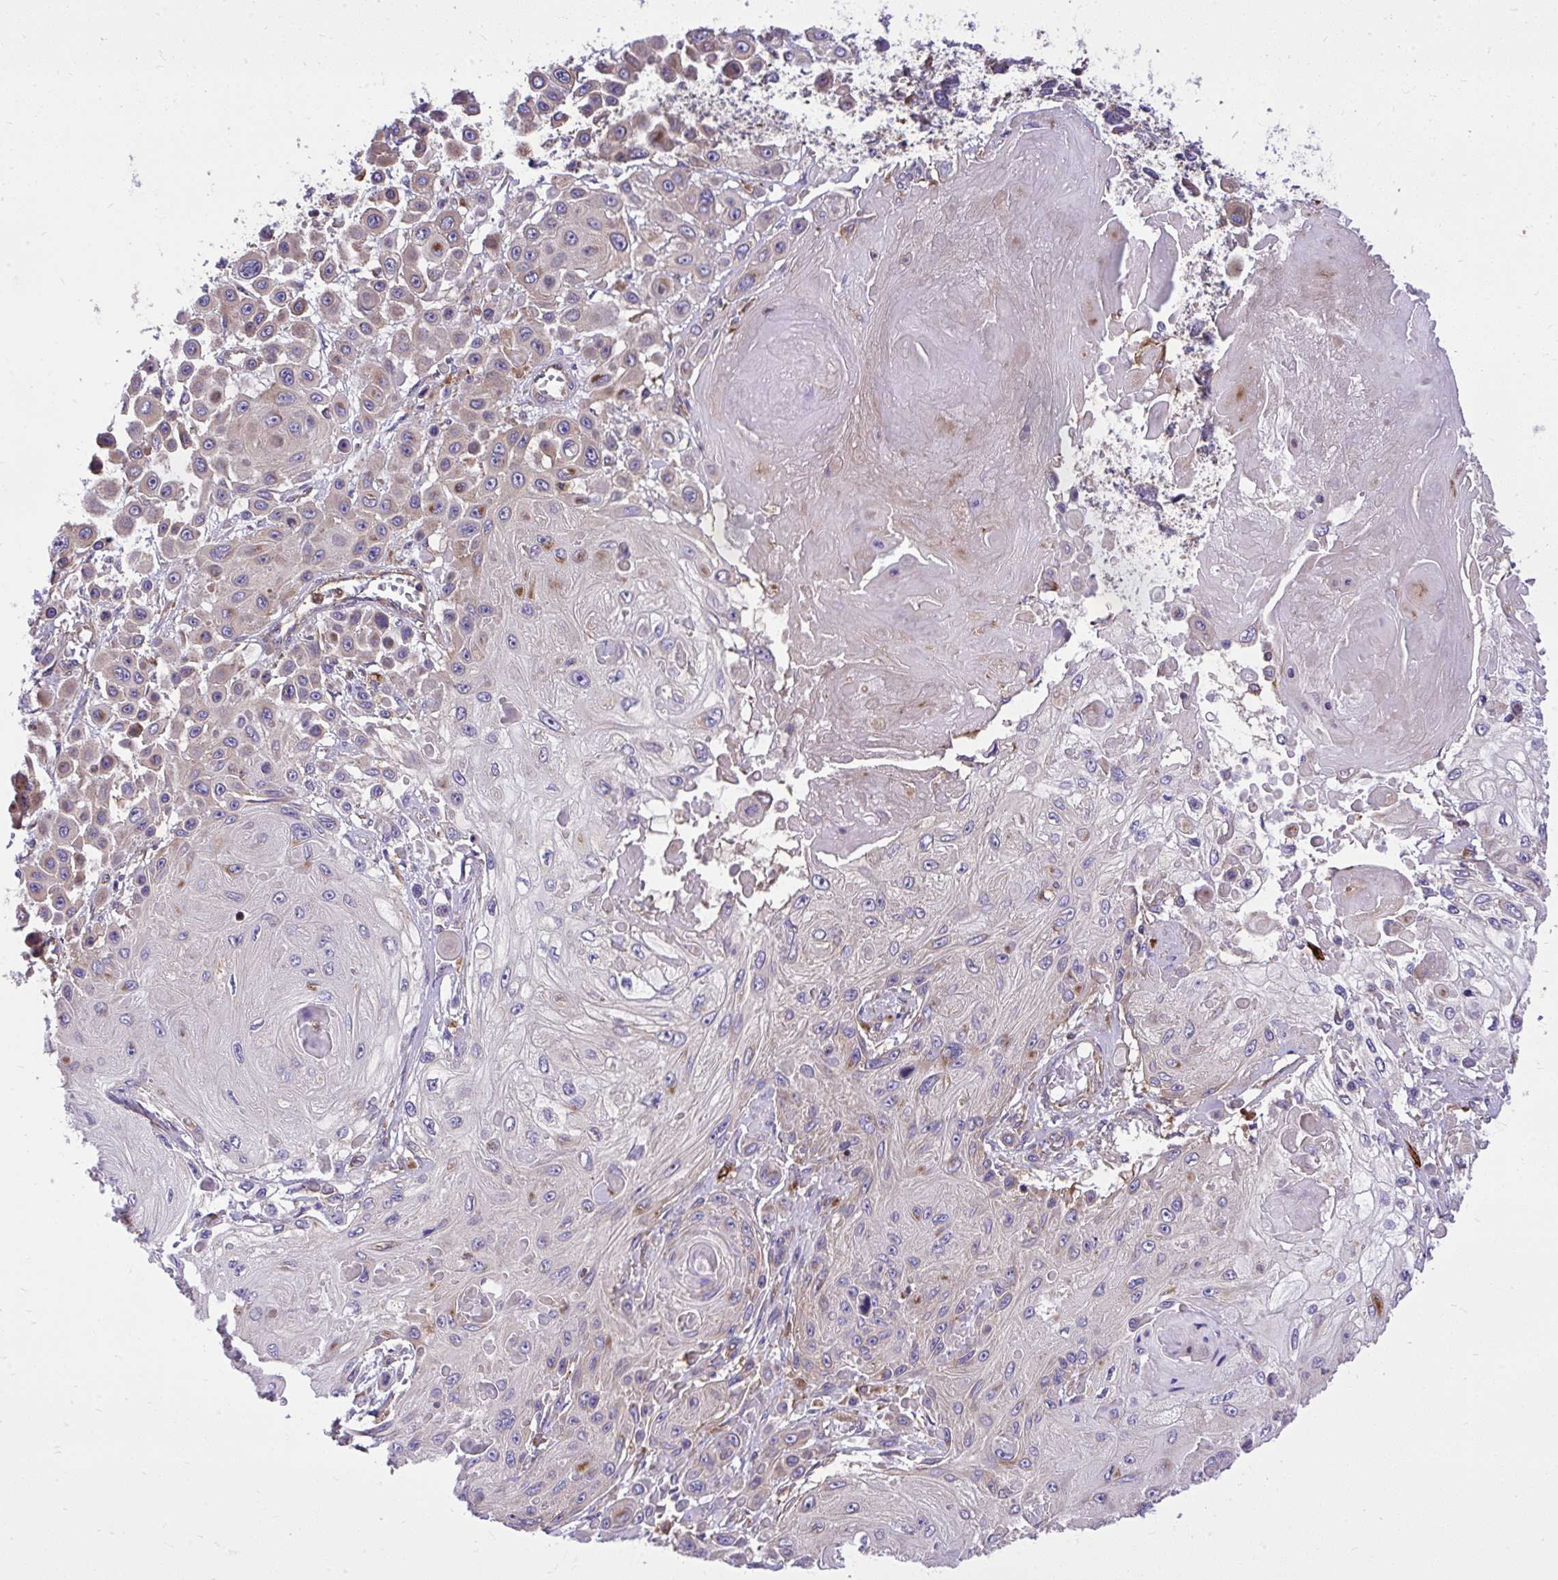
{"staining": {"intensity": "weak", "quantity": "25%-75%", "location": "cytoplasmic/membranous"}, "tissue": "skin cancer", "cell_type": "Tumor cells", "image_type": "cancer", "snomed": [{"axis": "morphology", "description": "Squamous cell carcinoma, NOS"}, {"axis": "topography", "description": "Skin"}], "caption": "Tumor cells display low levels of weak cytoplasmic/membranous expression in about 25%-75% of cells in human skin cancer.", "gene": "PAIP2", "patient": {"sex": "male", "age": 67}}